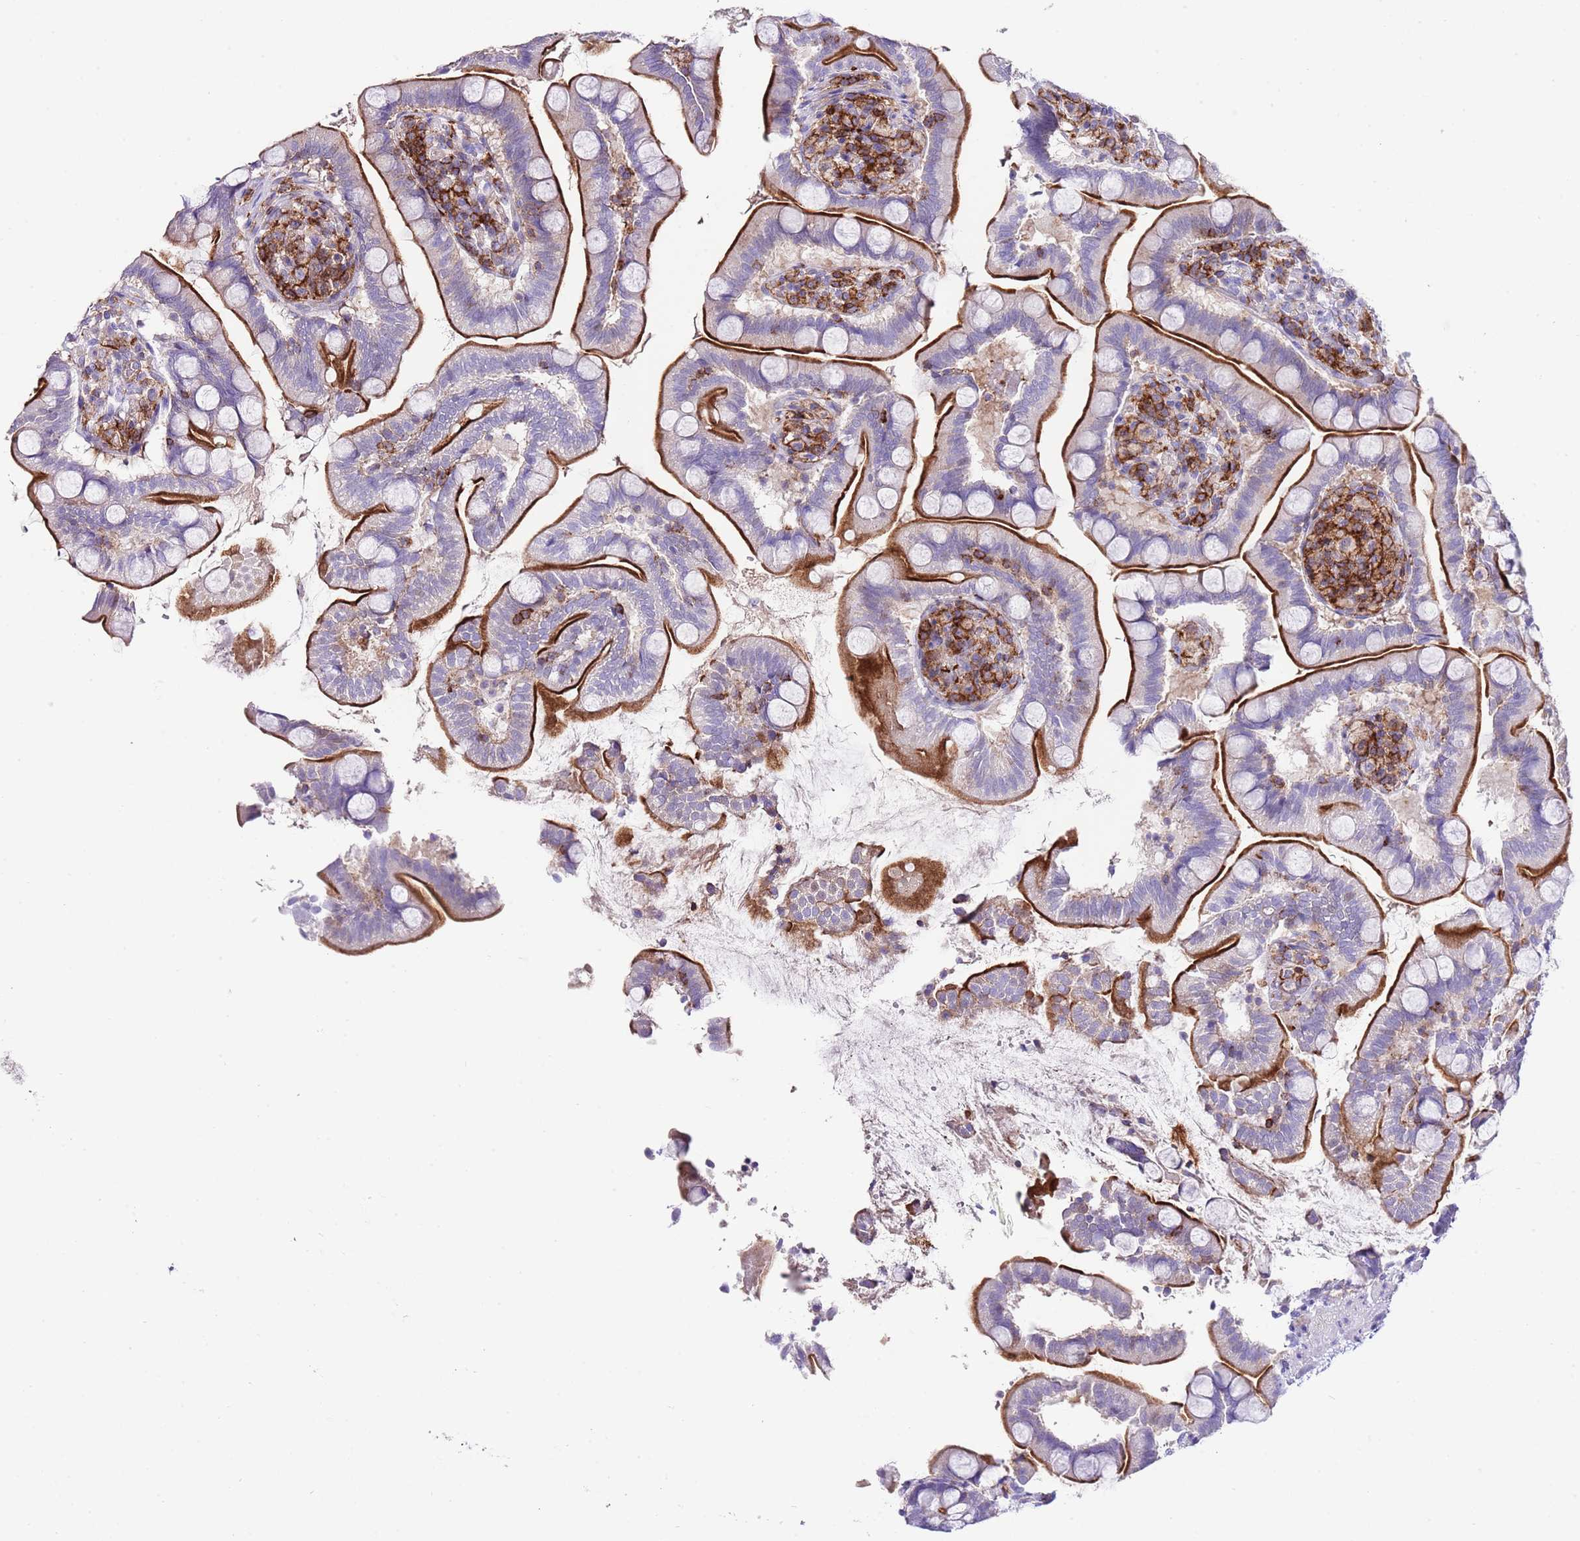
{"staining": {"intensity": "strong", "quantity": "25%-75%", "location": "cytoplasmic/membranous"}, "tissue": "small intestine", "cell_type": "Glandular cells", "image_type": "normal", "snomed": [{"axis": "morphology", "description": "Normal tissue, NOS"}, {"axis": "topography", "description": "Small intestine"}], "caption": "Human small intestine stained for a protein (brown) displays strong cytoplasmic/membranous positive positivity in approximately 25%-75% of glandular cells.", "gene": "ALDH3A1", "patient": {"sex": "female", "age": 64}}